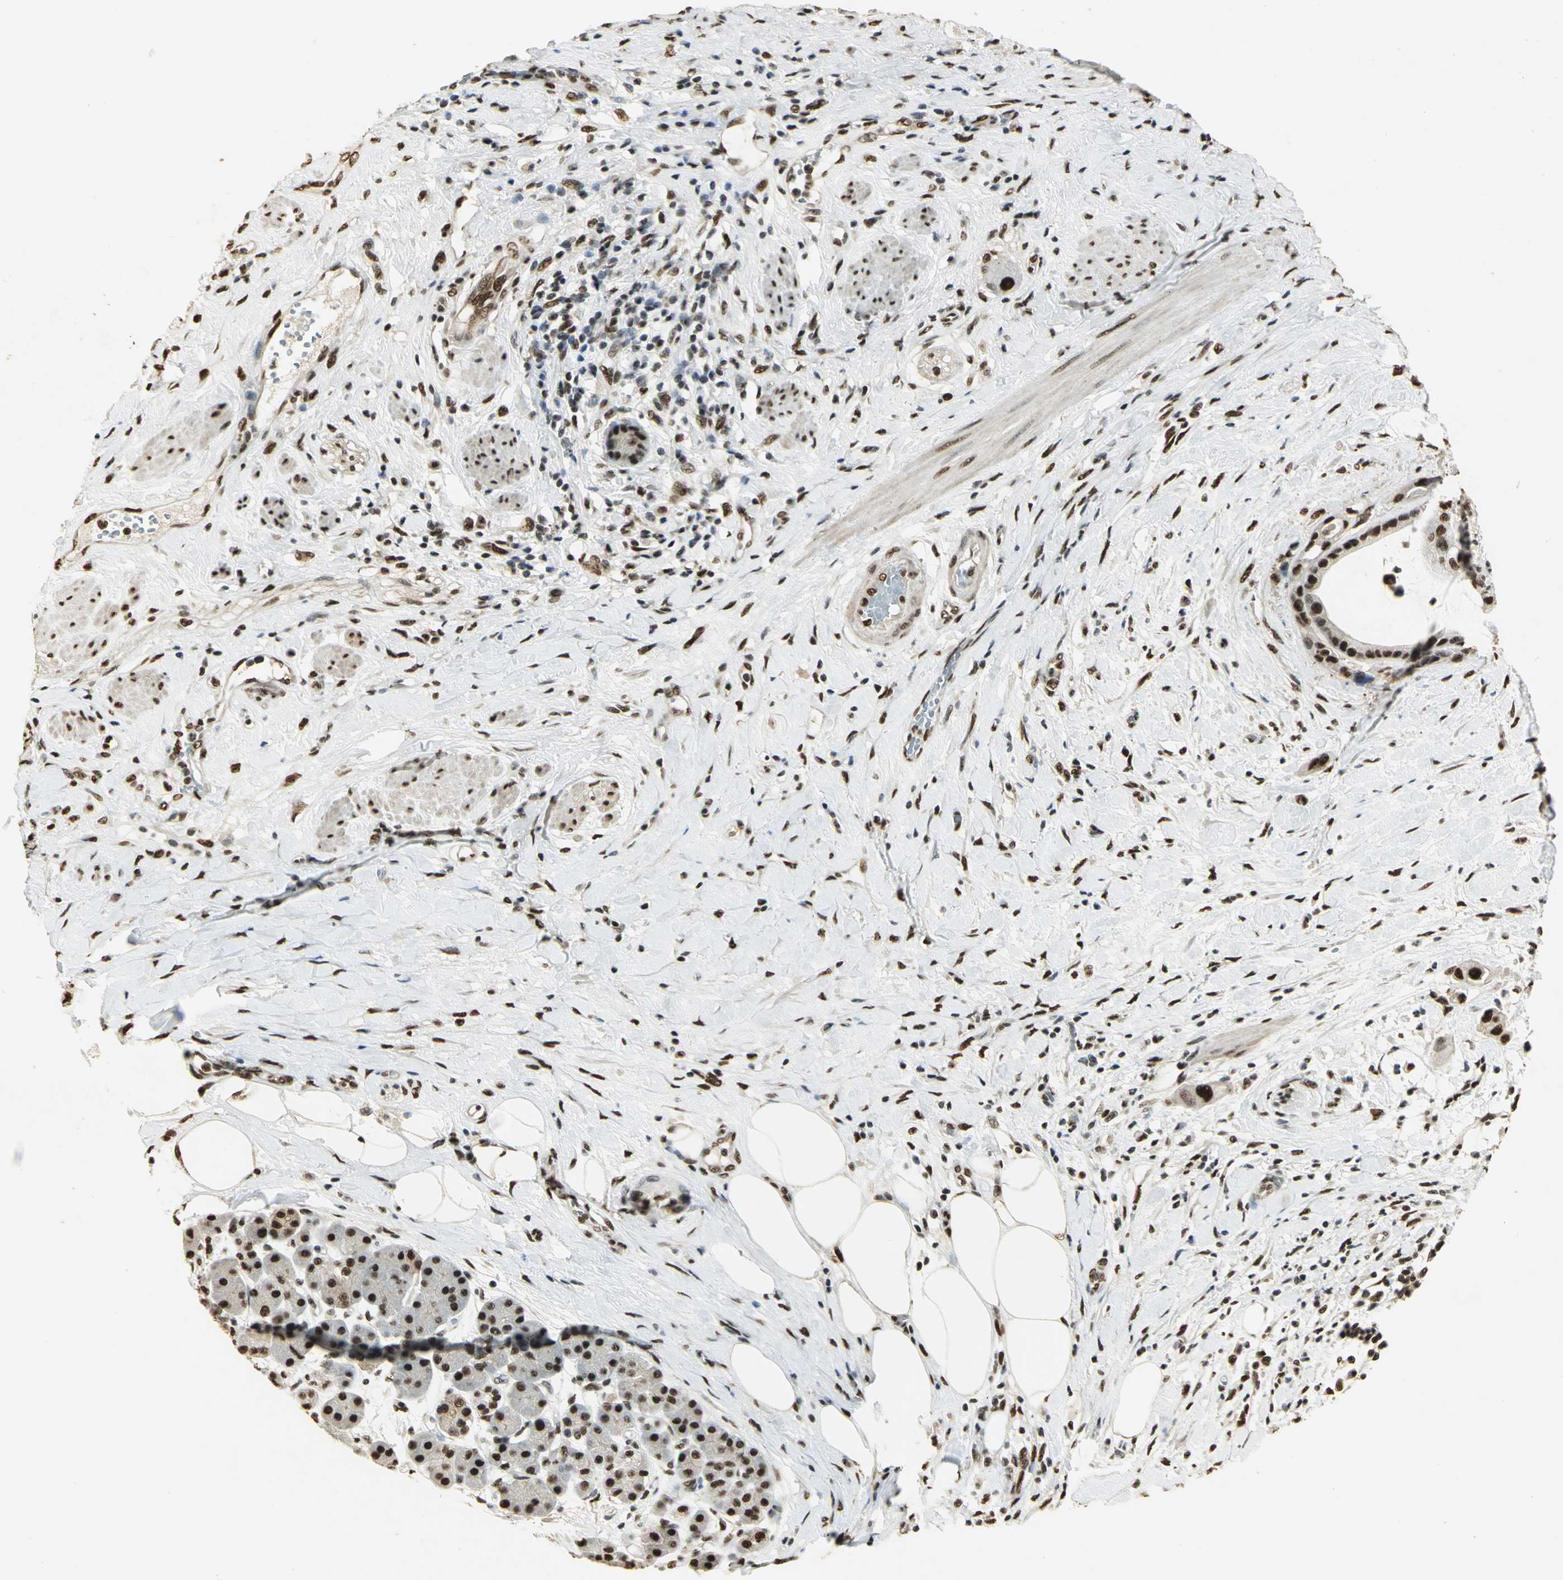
{"staining": {"intensity": "strong", "quantity": ">75%", "location": "nuclear"}, "tissue": "pancreatic cancer", "cell_type": "Tumor cells", "image_type": "cancer", "snomed": [{"axis": "morphology", "description": "Adenocarcinoma, NOS"}, {"axis": "morphology", "description": "Adenocarcinoma, metastatic, NOS"}, {"axis": "topography", "description": "Lymph node"}, {"axis": "topography", "description": "Pancreas"}, {"axis": "topography", "description": "Duodenum"}], "caption": "DAB (3,3'-diaminobenzidine) immunohistochemical staining of human adenocarcinoma (pancreatic) displays strong nuclear protein staining in about >75% of tumor cells.", "gene": "SET", "patient": {"sex": "female", "age": 64}}